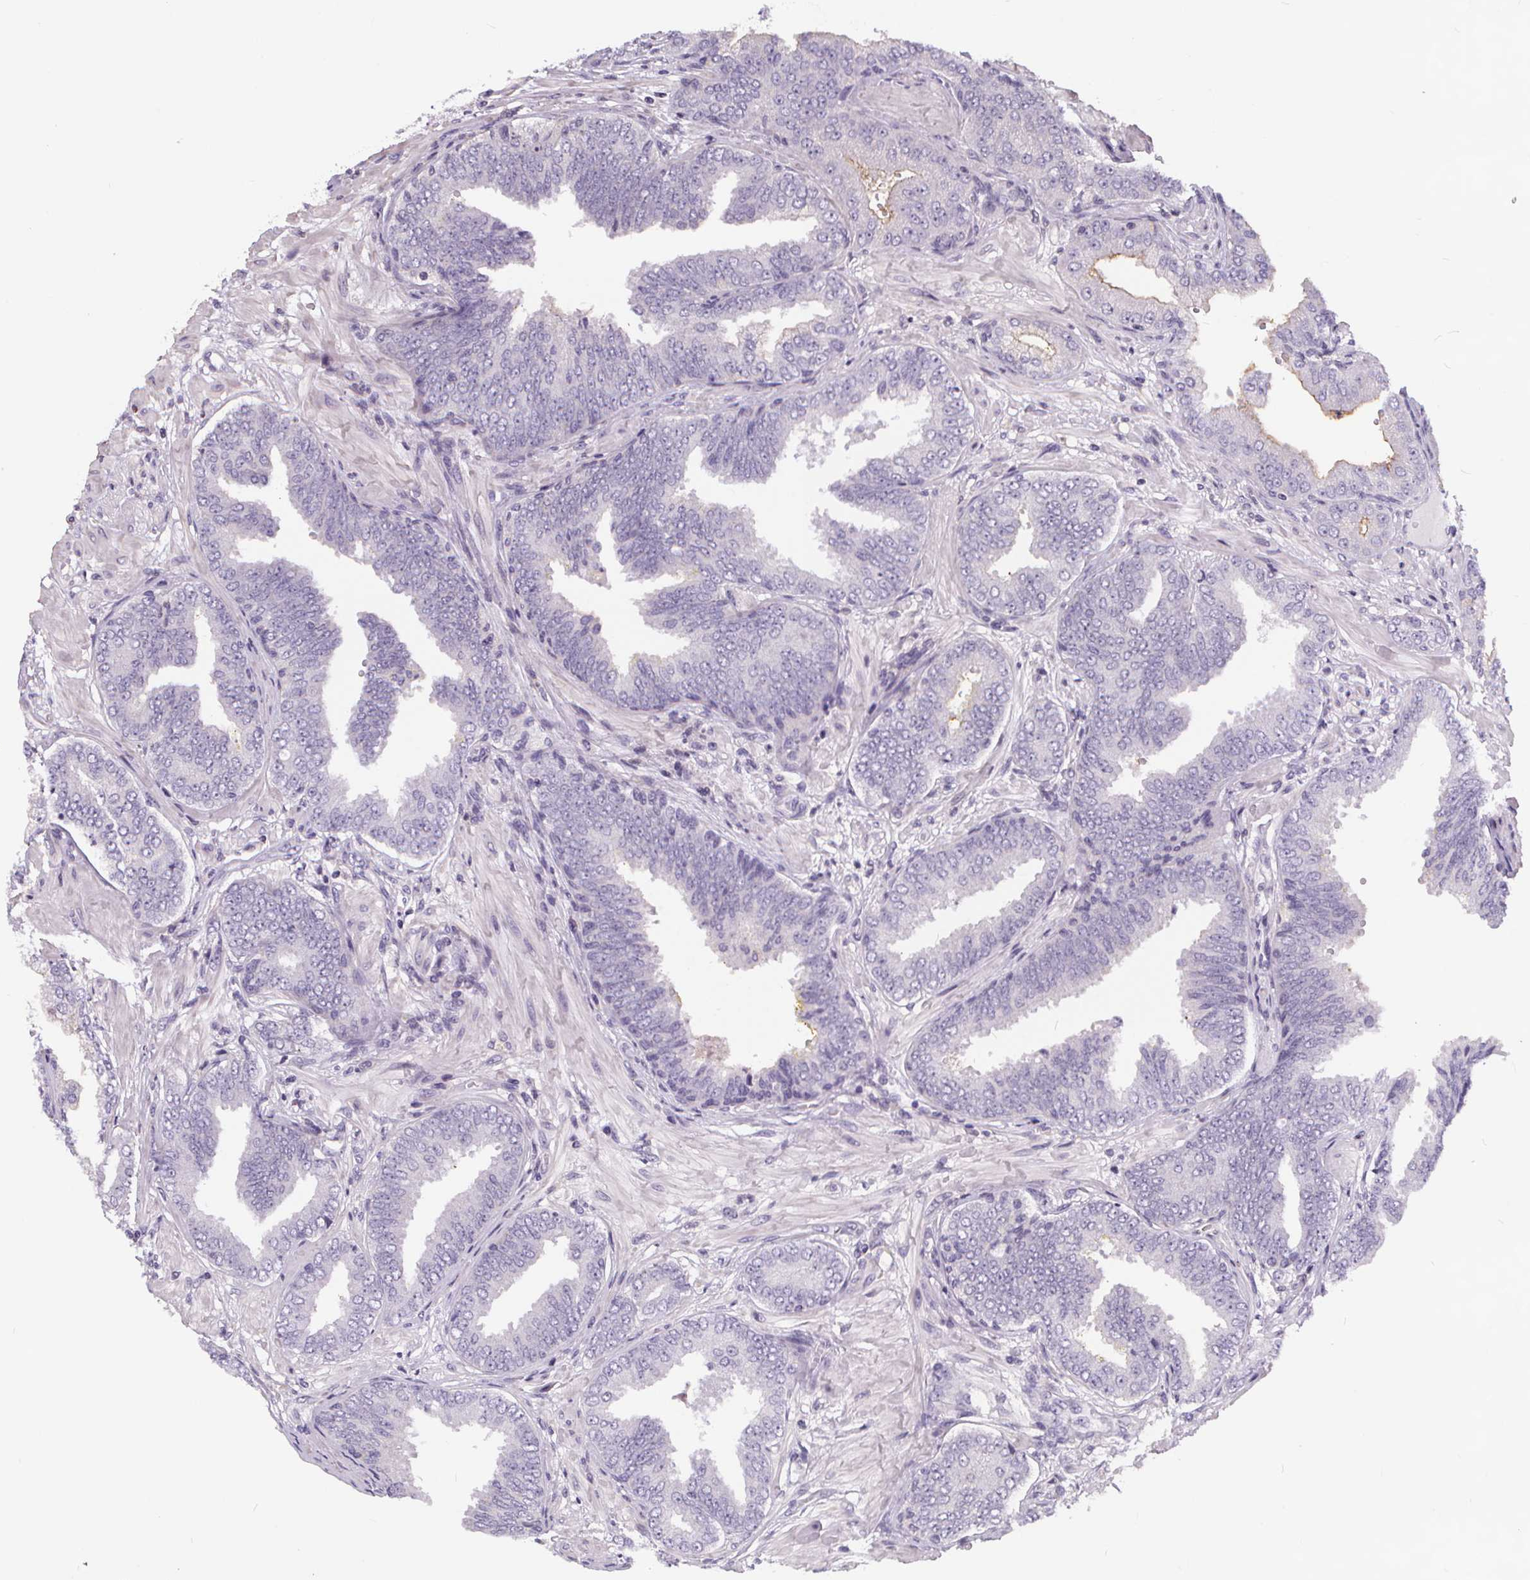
{"staining": {"intensity": "negative", "quantity": "none", "location": "none"}, "tissue": "prostate cancer", "cell_type": "Tumor cells", "image_type": "cancer", "snomed": [{"axis": "morphology", "description": "Adenocarcinoma, Low grade"}, {"axis": "topography", "description": "Prostate"}], "caption": "Photomicrograph shows no significant protein staining in tumor cells of prostate low-grade adenocarcinoma.", "gene": "ATP6V1D", "patient": {"sex": "male", "age": 55}}